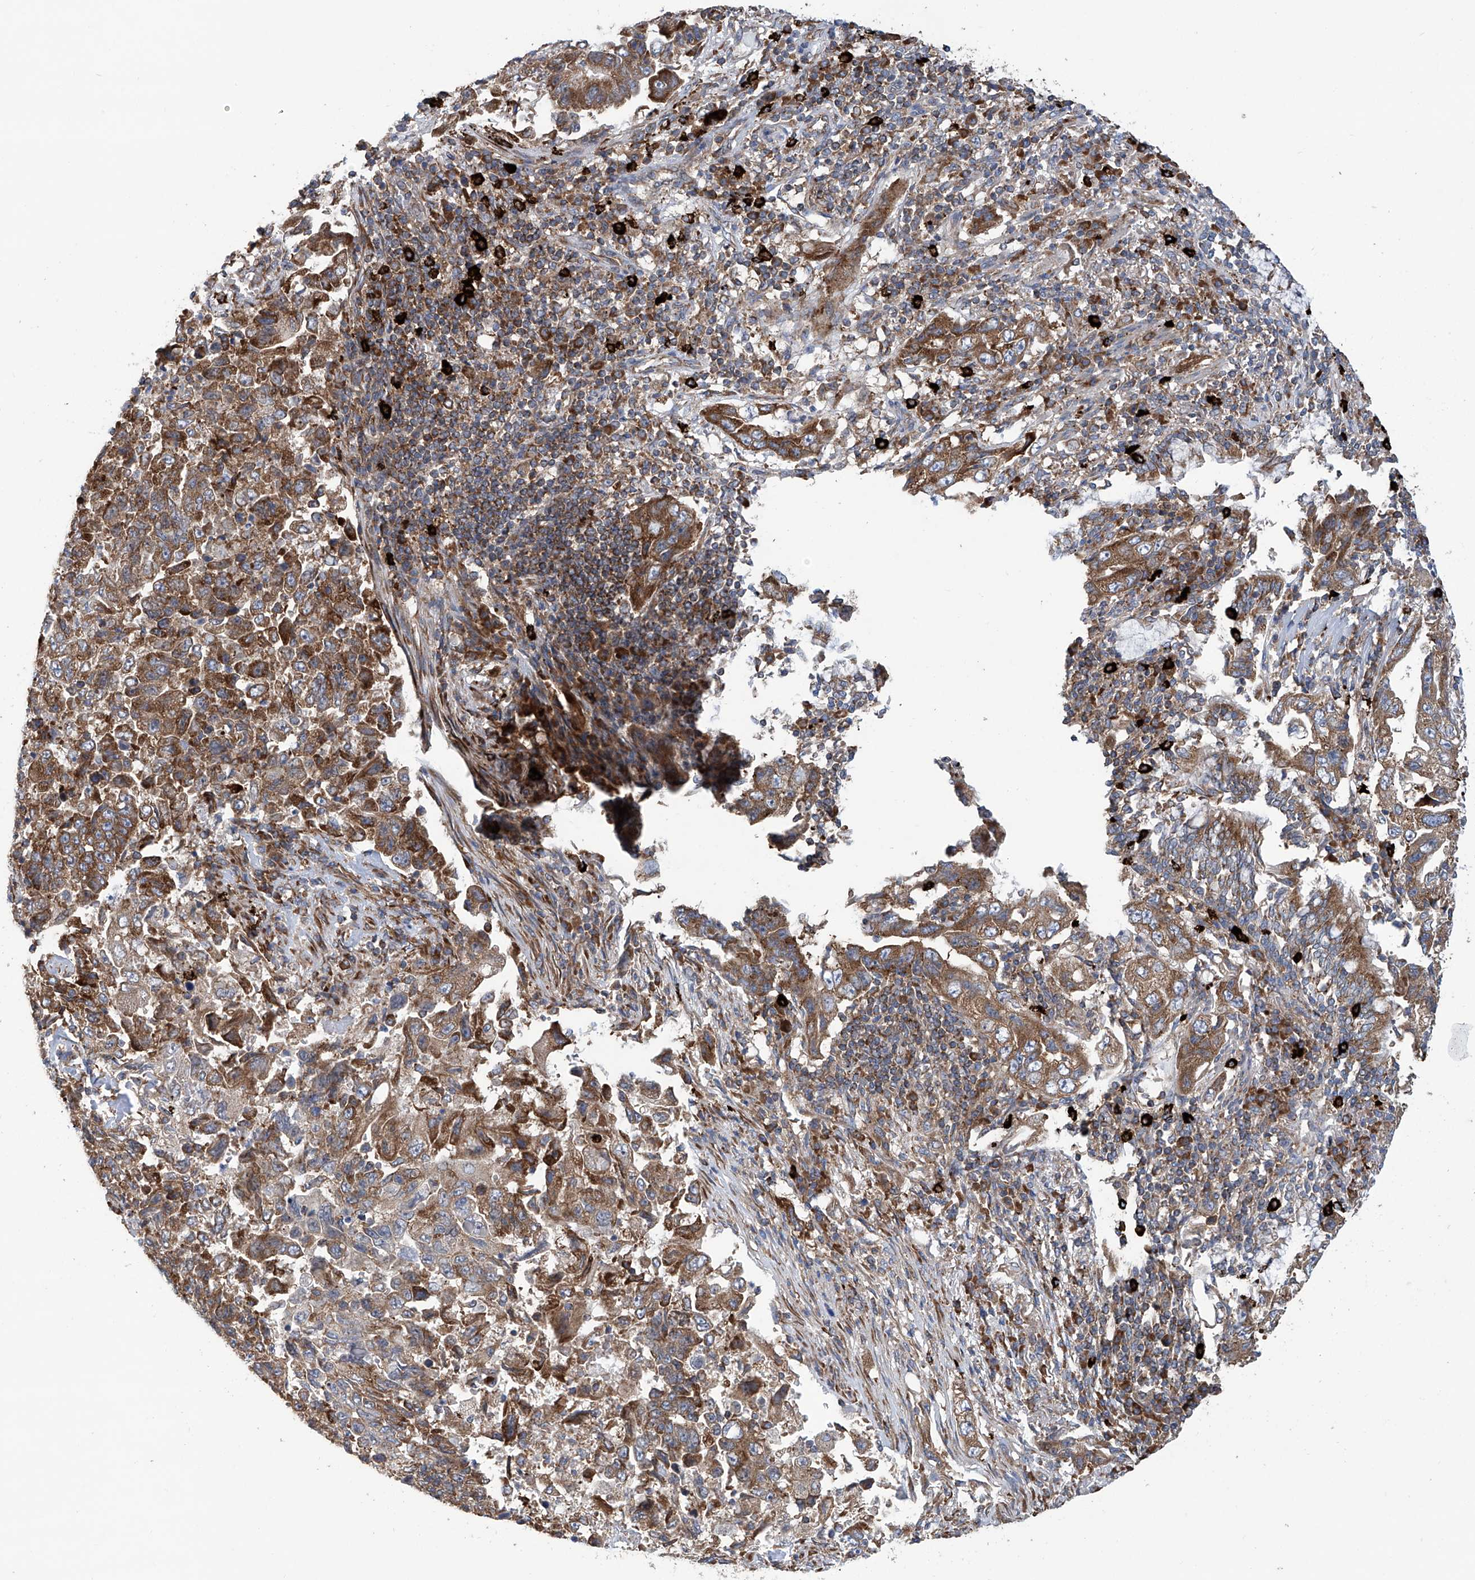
{"staining": {"intensity": "moderate", "quantity": ">75%", "location": "cytoplasmic/membranous"}, "tissue": "lung cancer", "cell_type": "Tumor cells", "image_type": "cancer", "snomed": [{"axis": "morphology", "description": "Adenocarcinoma, NOS"}, {"axis": "topography", "description": "Lung"}], "caption": "High-magnification brightfield microscopy of adenocarcinoma (lung) stained with DAB (3,3'-diaminobenzidine) (brown) and counterstained with hematoxylin (blue). tumor cells exhibit moderate cytoplasmic/membranous expression is present in approximately>75% of cells.", "gene": "SENP2", "patient": {"sex": "female", "age": 51}}